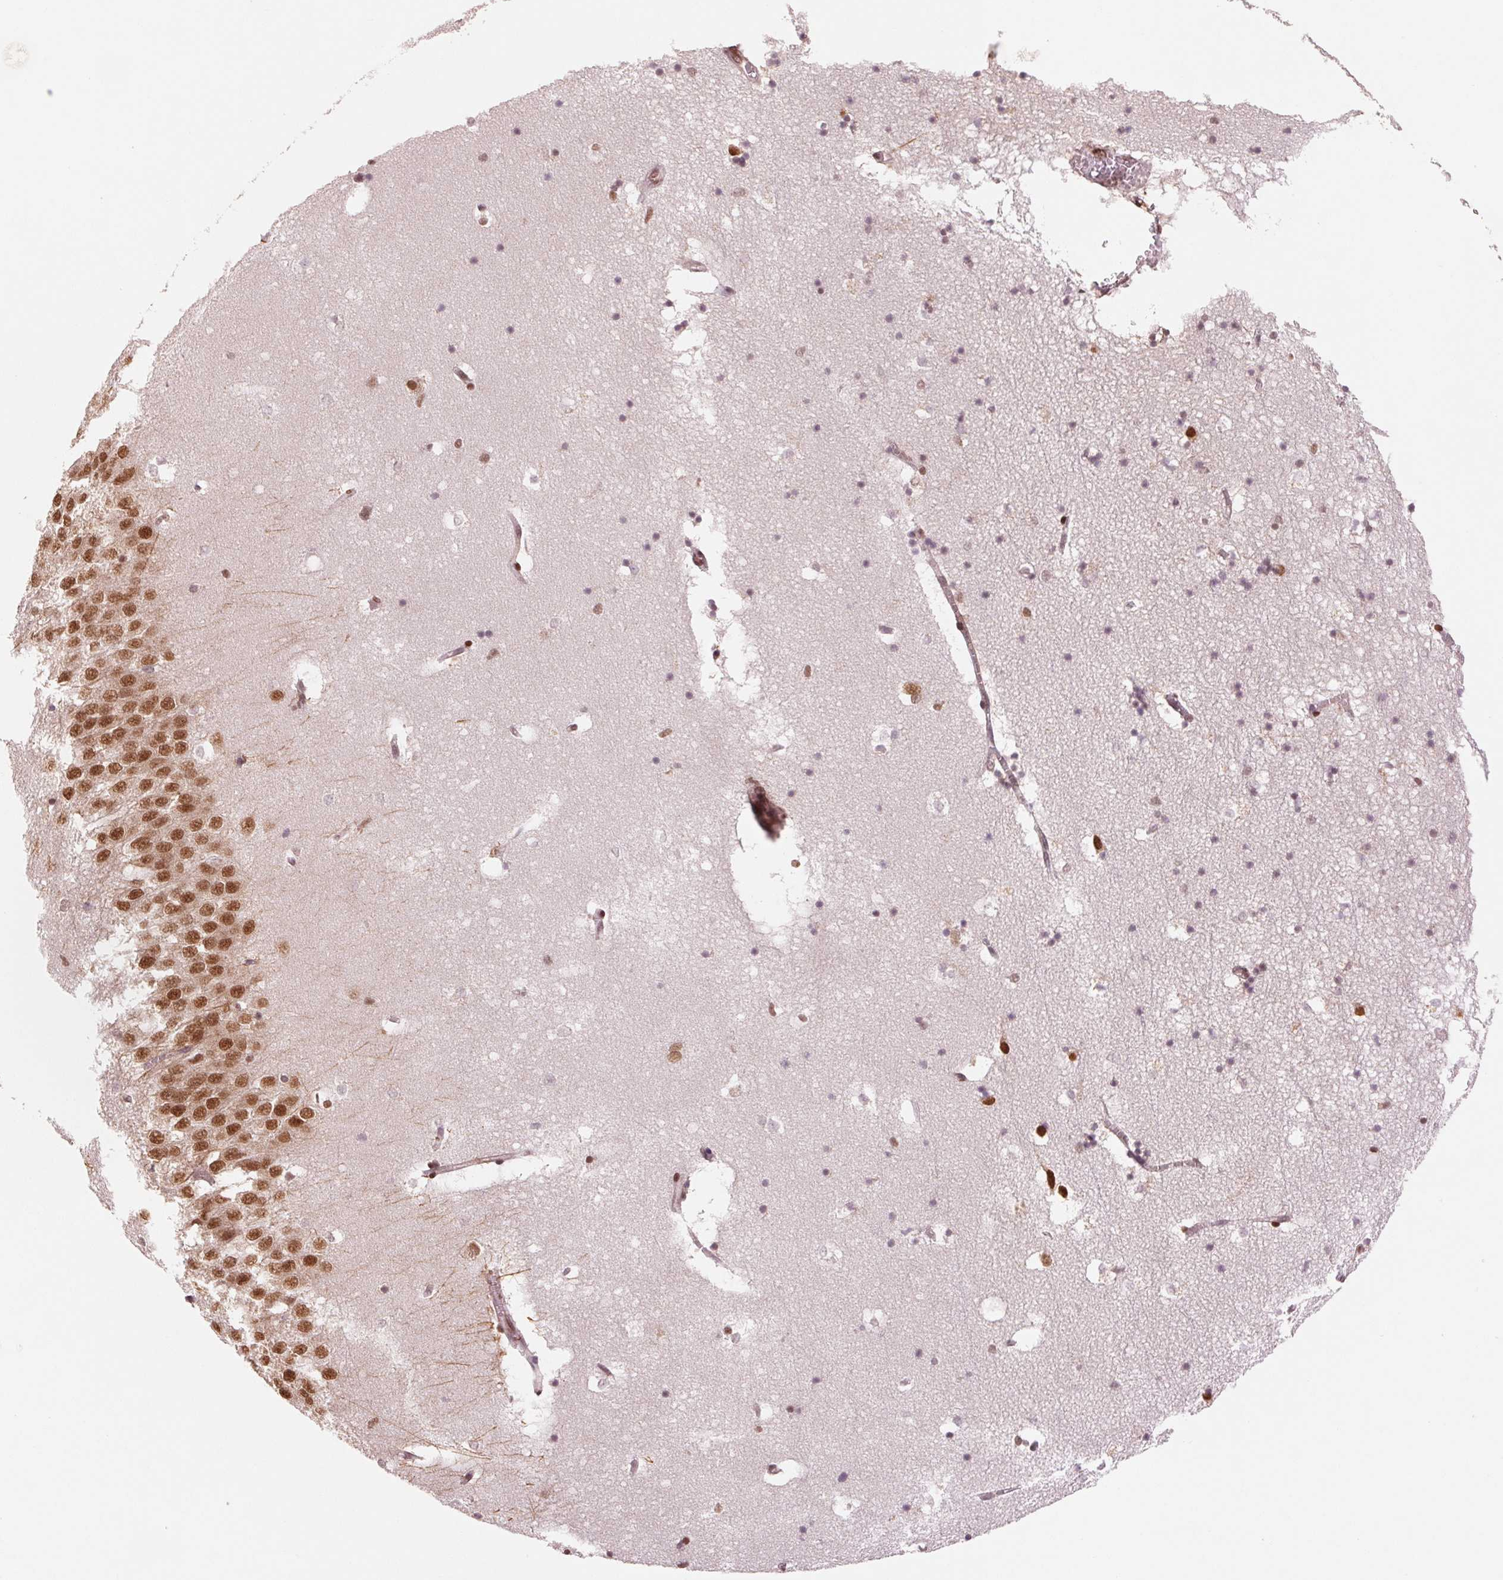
{"staining": {"intensity": "strong", "quantity": "<25%", "location": "nuclear"}, "tissue": "hippocampus", "cell_type": "Glial cells", "image_type": "normal", "snomed": [{"axis": "morphology", "description": "Normal tissue, NOS"}, {"axis": "topography", "description": "Hippocampus"}], "caption": "Human hippocampus stained for a protein (brown) shows strong nuclear positive positivity in approximately <25% of glial cells.", "gene": "TTLL9", "patient": {"sex": "male", "age": 58}}